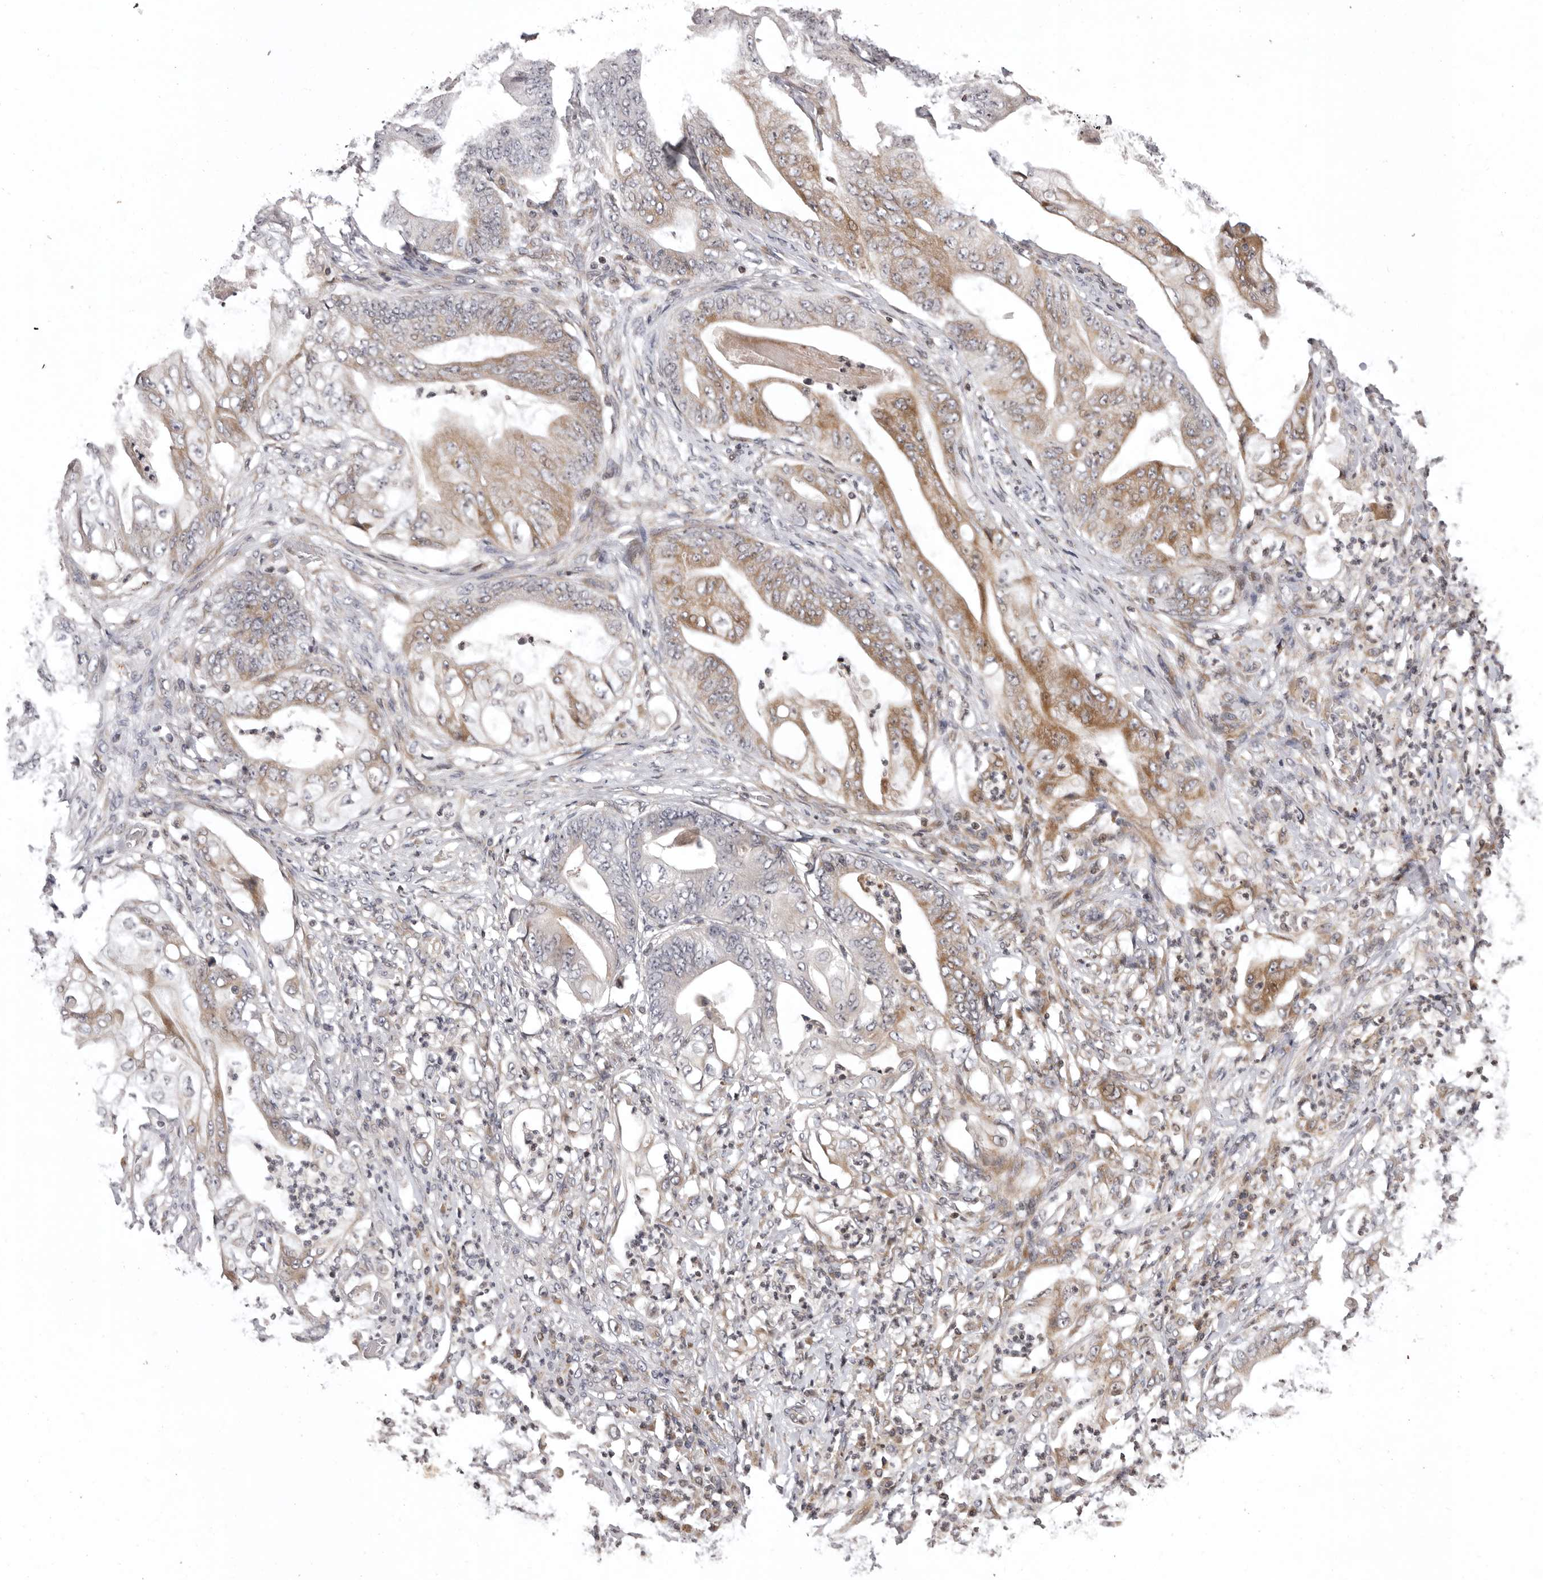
{"staining": {"intensity": "moderate", "quantity": ">75%", "location": "cytoplasmic/membranous,nuclear"}, "tissue": "stomach cancer", "cell_type": "Tumor cells", "image_type": "cancer", "snomed": [{"axis": "morphology", "description": "Adenocarcinoma, NOS"}, {"axis": "topography", "description": "Stomach"}], "caption": "Stomach cancer stained with immunohistochemistry demonstrates moderate cytoplasmic/membranous and nuclear expression in about >75% of tumor cells.", "gene": "AZIN1", "patient": {"sex": "female", "age": 73}}